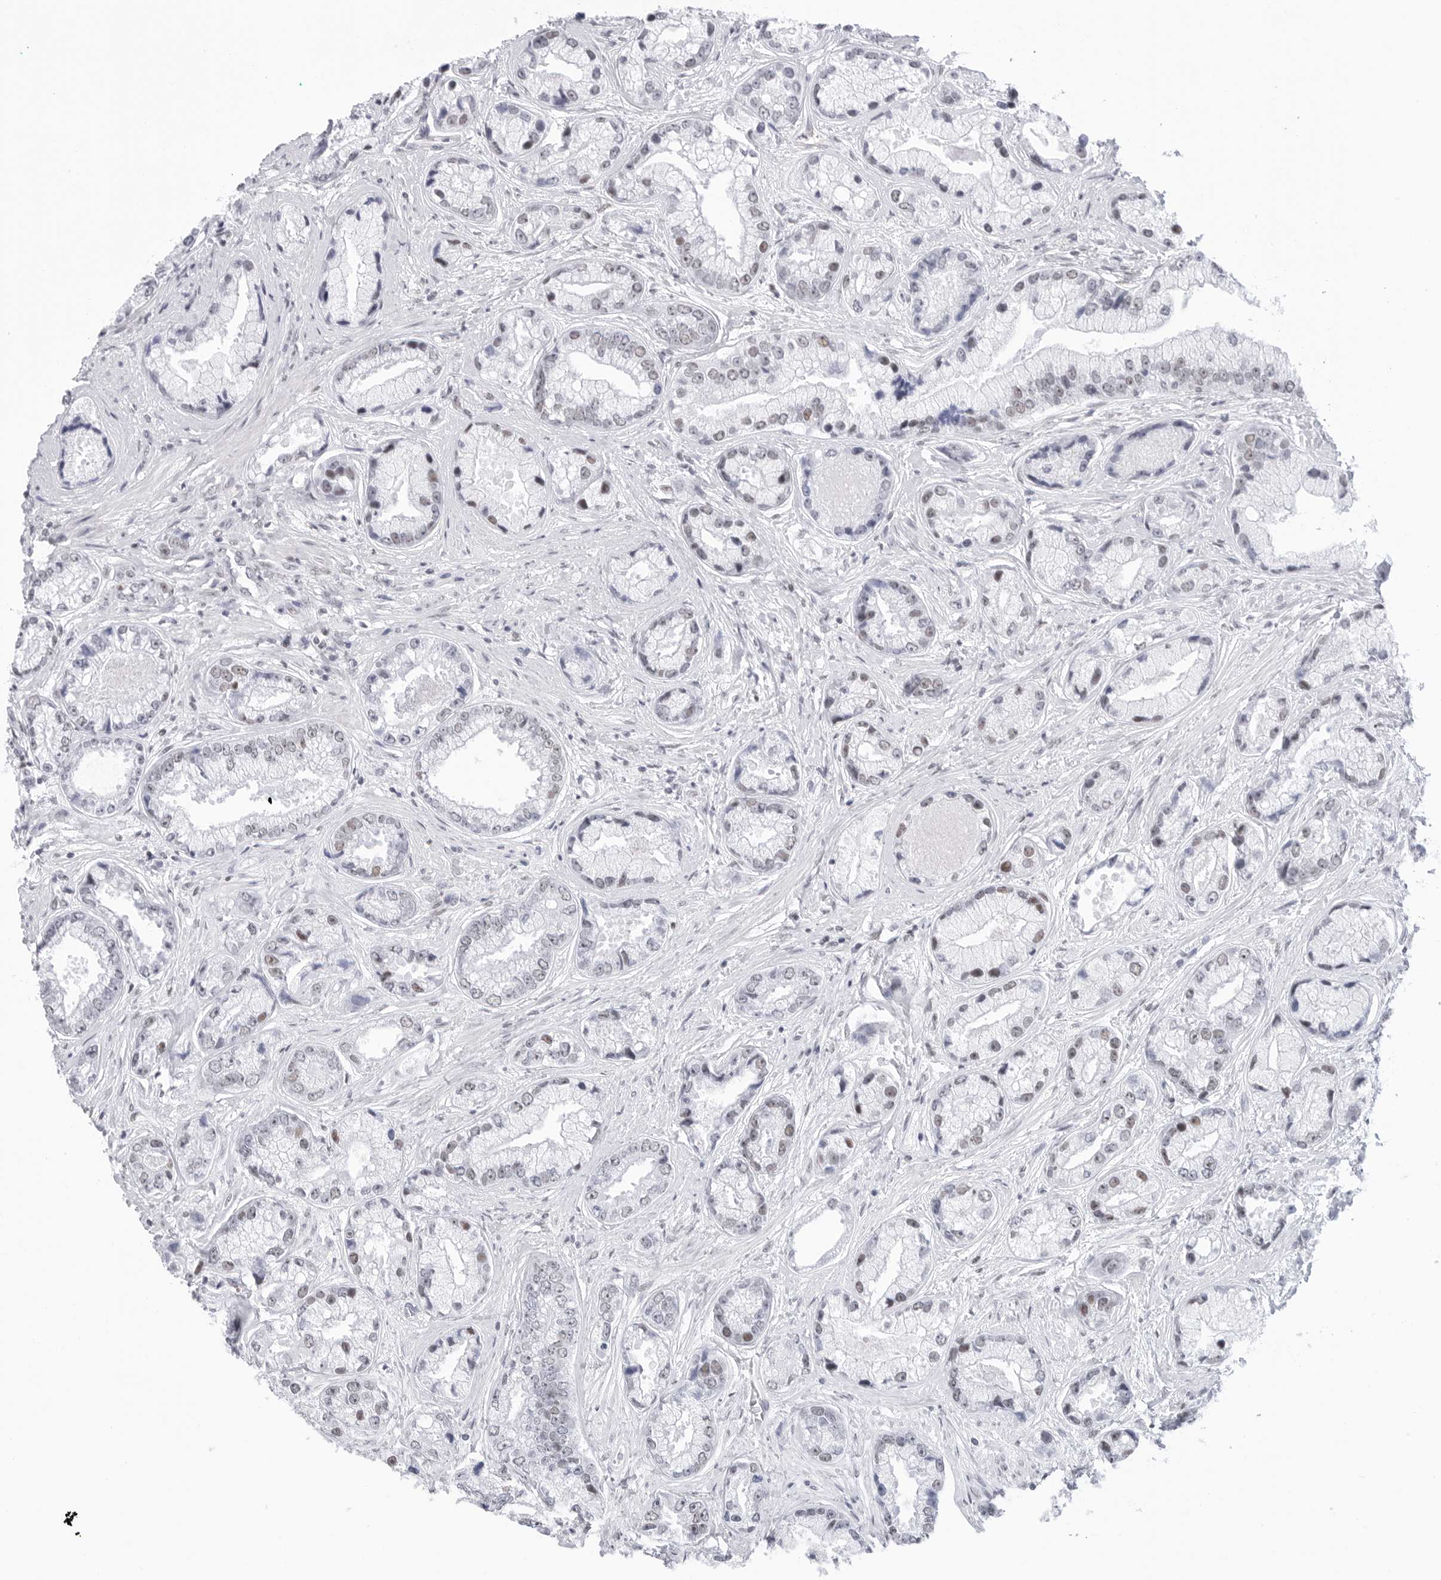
{"staining": {"intensity": "weak", "quantity": "<25%", "location": "nuclear"}, "tissue": "prostate cancer", "cell_type": "Tumor cells", "image_type": "cancer", "snomed": [{"axis": "morphology", "description": "Adenocarcinoma, High grade"}, {"axis": "topography", "description": "Prostate"}], "caption": "IHC of human prostate cancer (adenocarcinoma (high-grade)) shows no expression in tumor cells. Brightfield microscopy of immunohistochemistry stained with DAB (3,3'-diaminobenzidine) (brown) and hematoxylin (blue), captured at high magnification.", "gene": "C1orf162", "patient": {"sex": "male", "age": 61}}